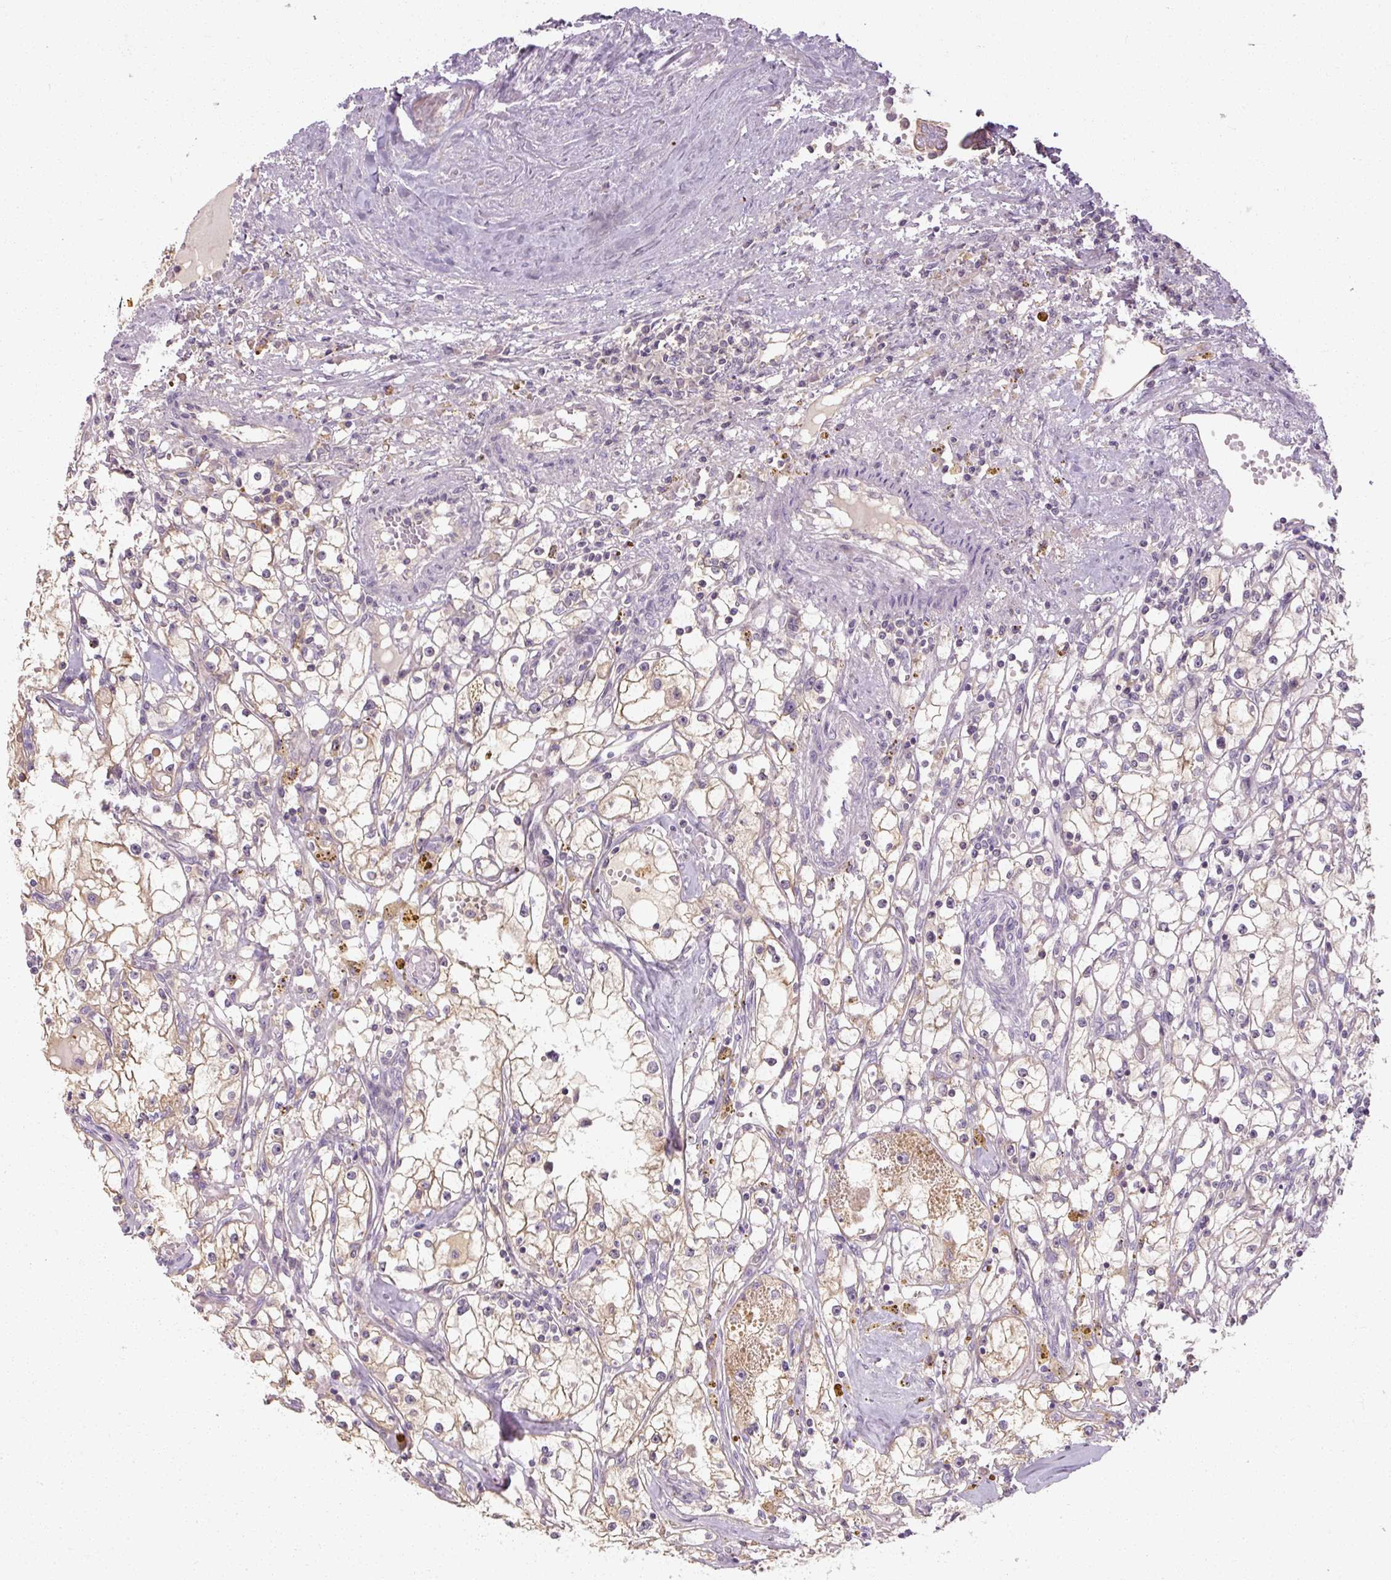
{"staining": {"intensity": "weak", "quantity": "<25%", "location": "cytoplasmic/membranous"}, "tissue": "renal cancer", "cell_type": "Tumor cells", "image_type": "cancer", "snomed": [{"axis": "morphology", "description": "Adenocarcinoma, NOS"}, {"axis": "topography", "description": "Kidney"}], "caption": "A photomicrograph of human renal cancer (adenocarcinoma) is negative for staining in tumor cells.", "gene": "RB1CC1", "patient": {"sex": "male", "age": 56}}